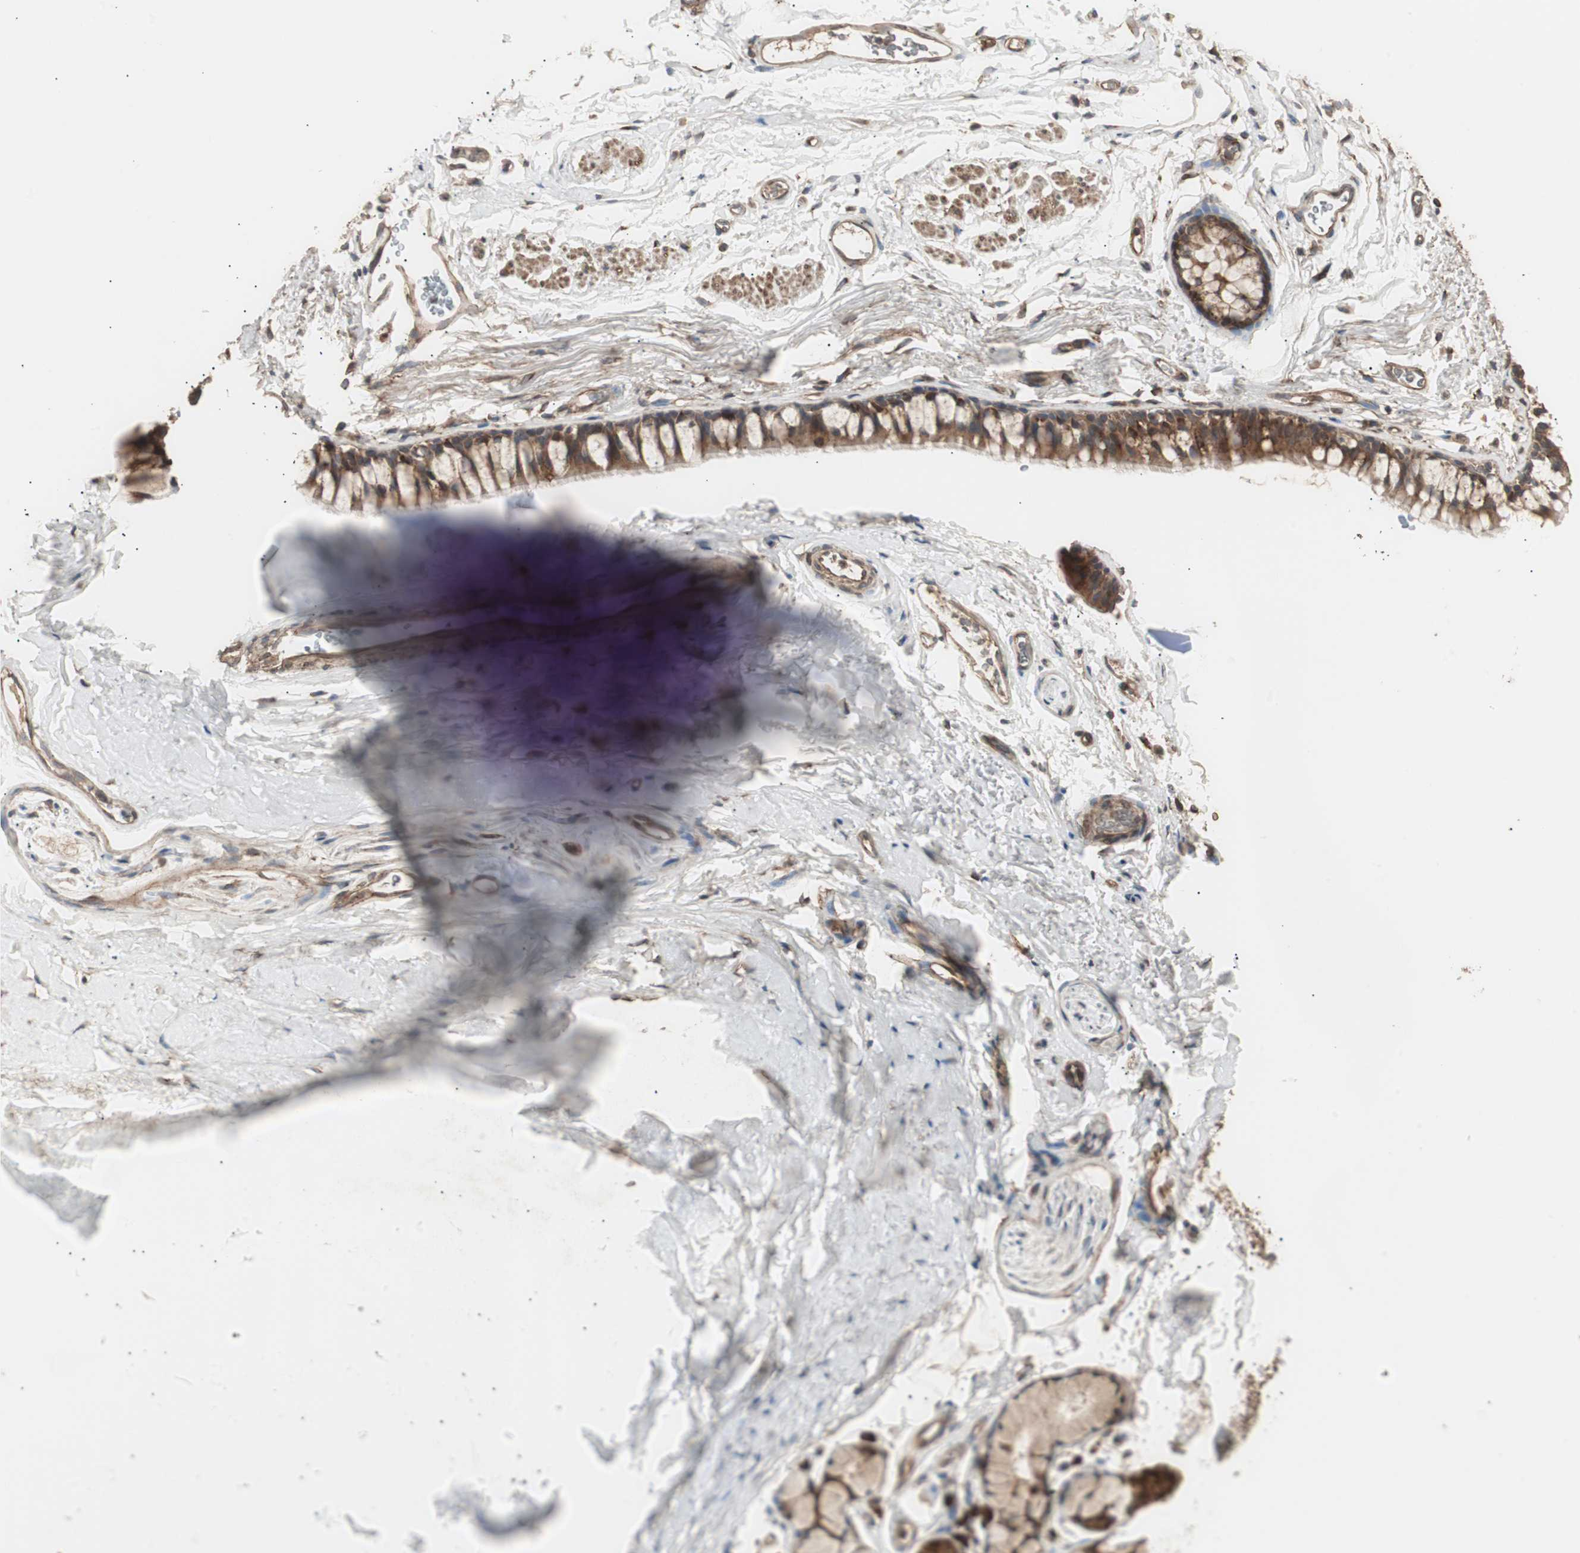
{"staining": {"intensity": "moderate", "quantity": ">75%", "location": "cytoplasmic/membranous"}, "tissue": "adipose tissue", "cell_type": "Adipocytes", "image_type": "normal", "snomed": [{"axis": "morphology", "description": "Normal tissue, NOS"}, {"axis": "topography", "description": "Cartilage tissue"}, {"axis": "topography", "description": "Bronchus"}], "caption": "Adipose tissue stained with DAB immunohistochemistry shows medium levels of moderate cytoplasmic/membranous positivity in about >75% of adipocytes. The staining was performed using DAB, with brown indicating positive protein expression. Nuclei are stained blue with hematoxylin.", "gene": "LZTS1", "patient": {"sex": "female", "age": 73}}